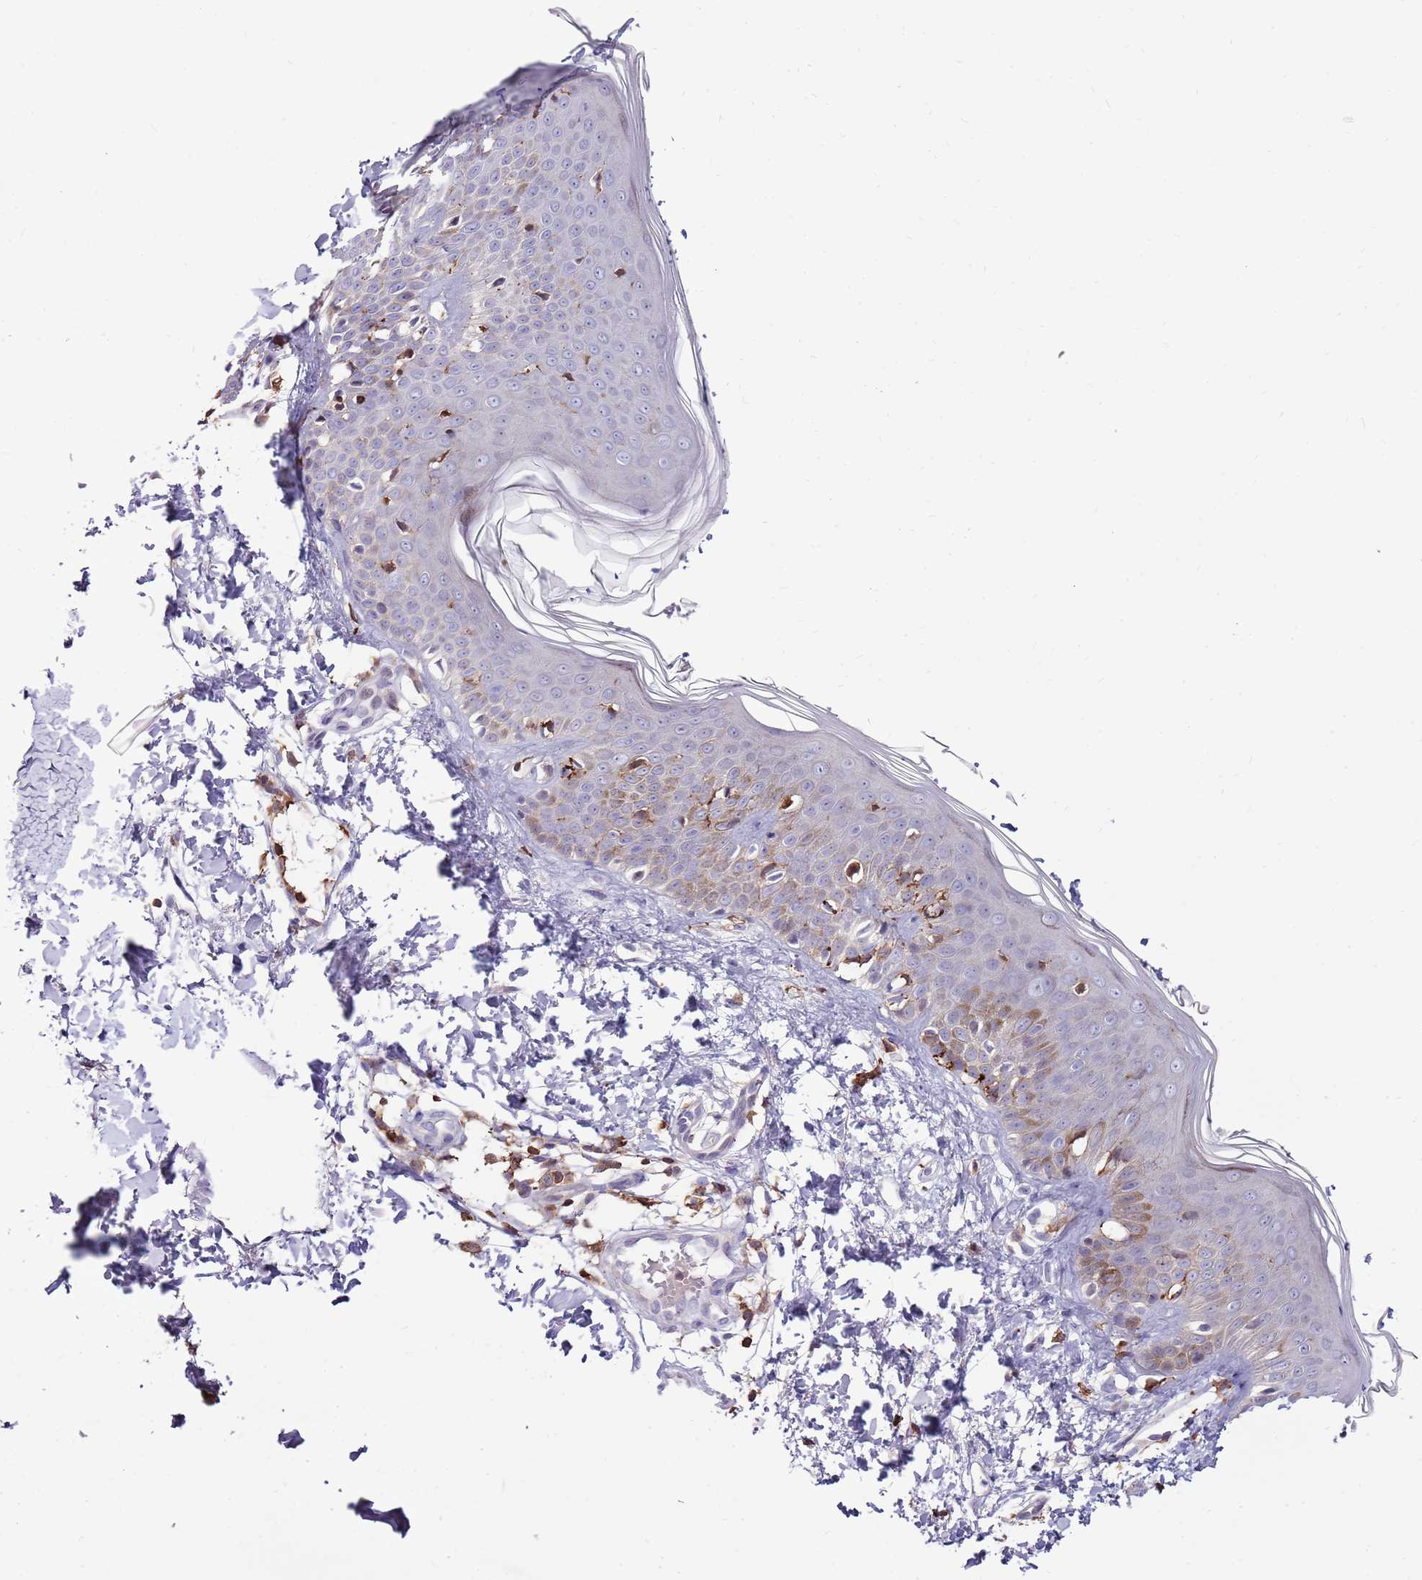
{"staining": {"intensity": "moderate", "quantity": ">75%", "location": "cytoplasmic/membranous"}, "tissue": "skin", "cell_type": "Fibroblasts", "image_type": "normal", "snomed": [{"axis": "morphology", "description": "Normal tissue, NOS"}, {"axis": "topography", "description": "Skin"}], "caption": "Immunohistochemical staining of unremarkable human skin shows medium levels of moderate cytoplasmic/membranous expression in about >75% of fibroblasts.", "gene": "ZSWIM1", "patient": {"sex": "male", "age": 37}}